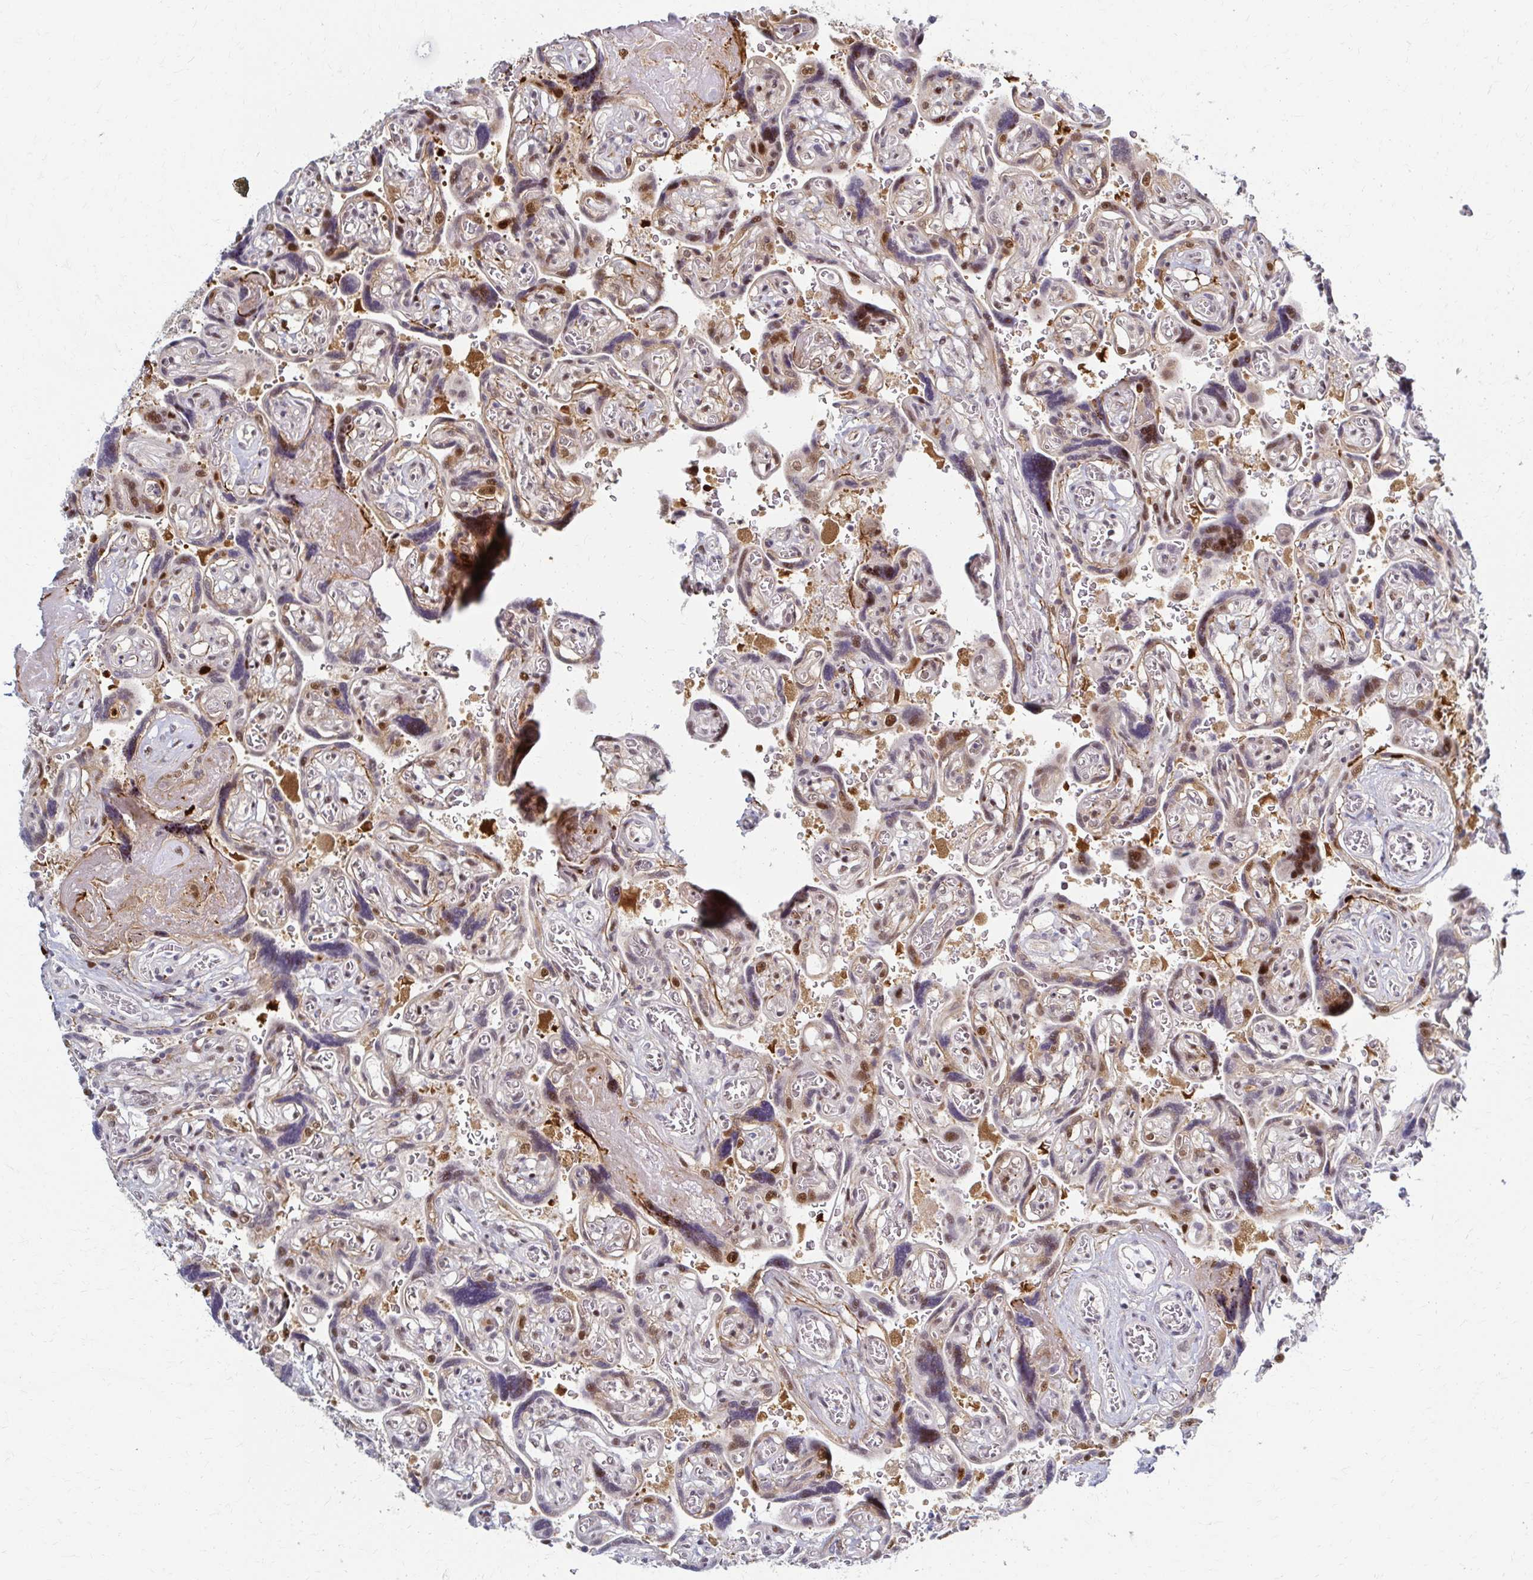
{"staining": {"intensity": "strong", "quantity": ">75%", "location": "nuclear"}, "tissue": "placenta", "cell_type": "Decidual cells", "image_type": "normal", "snomed": [{"axis": "morphology", "description": "Normal tissue, NOS"}, {"axis": "topography", "description": "Placenta"}], "caption": "A high amount of strong nuclear expression is identified in approximately >75% of decidual cells in normal placenta. Ihc stains the protein of interest in brown and the nuclei are stained blue.", "gene": "PSMD7", "patient": {"sex": "female", "age": 32}}